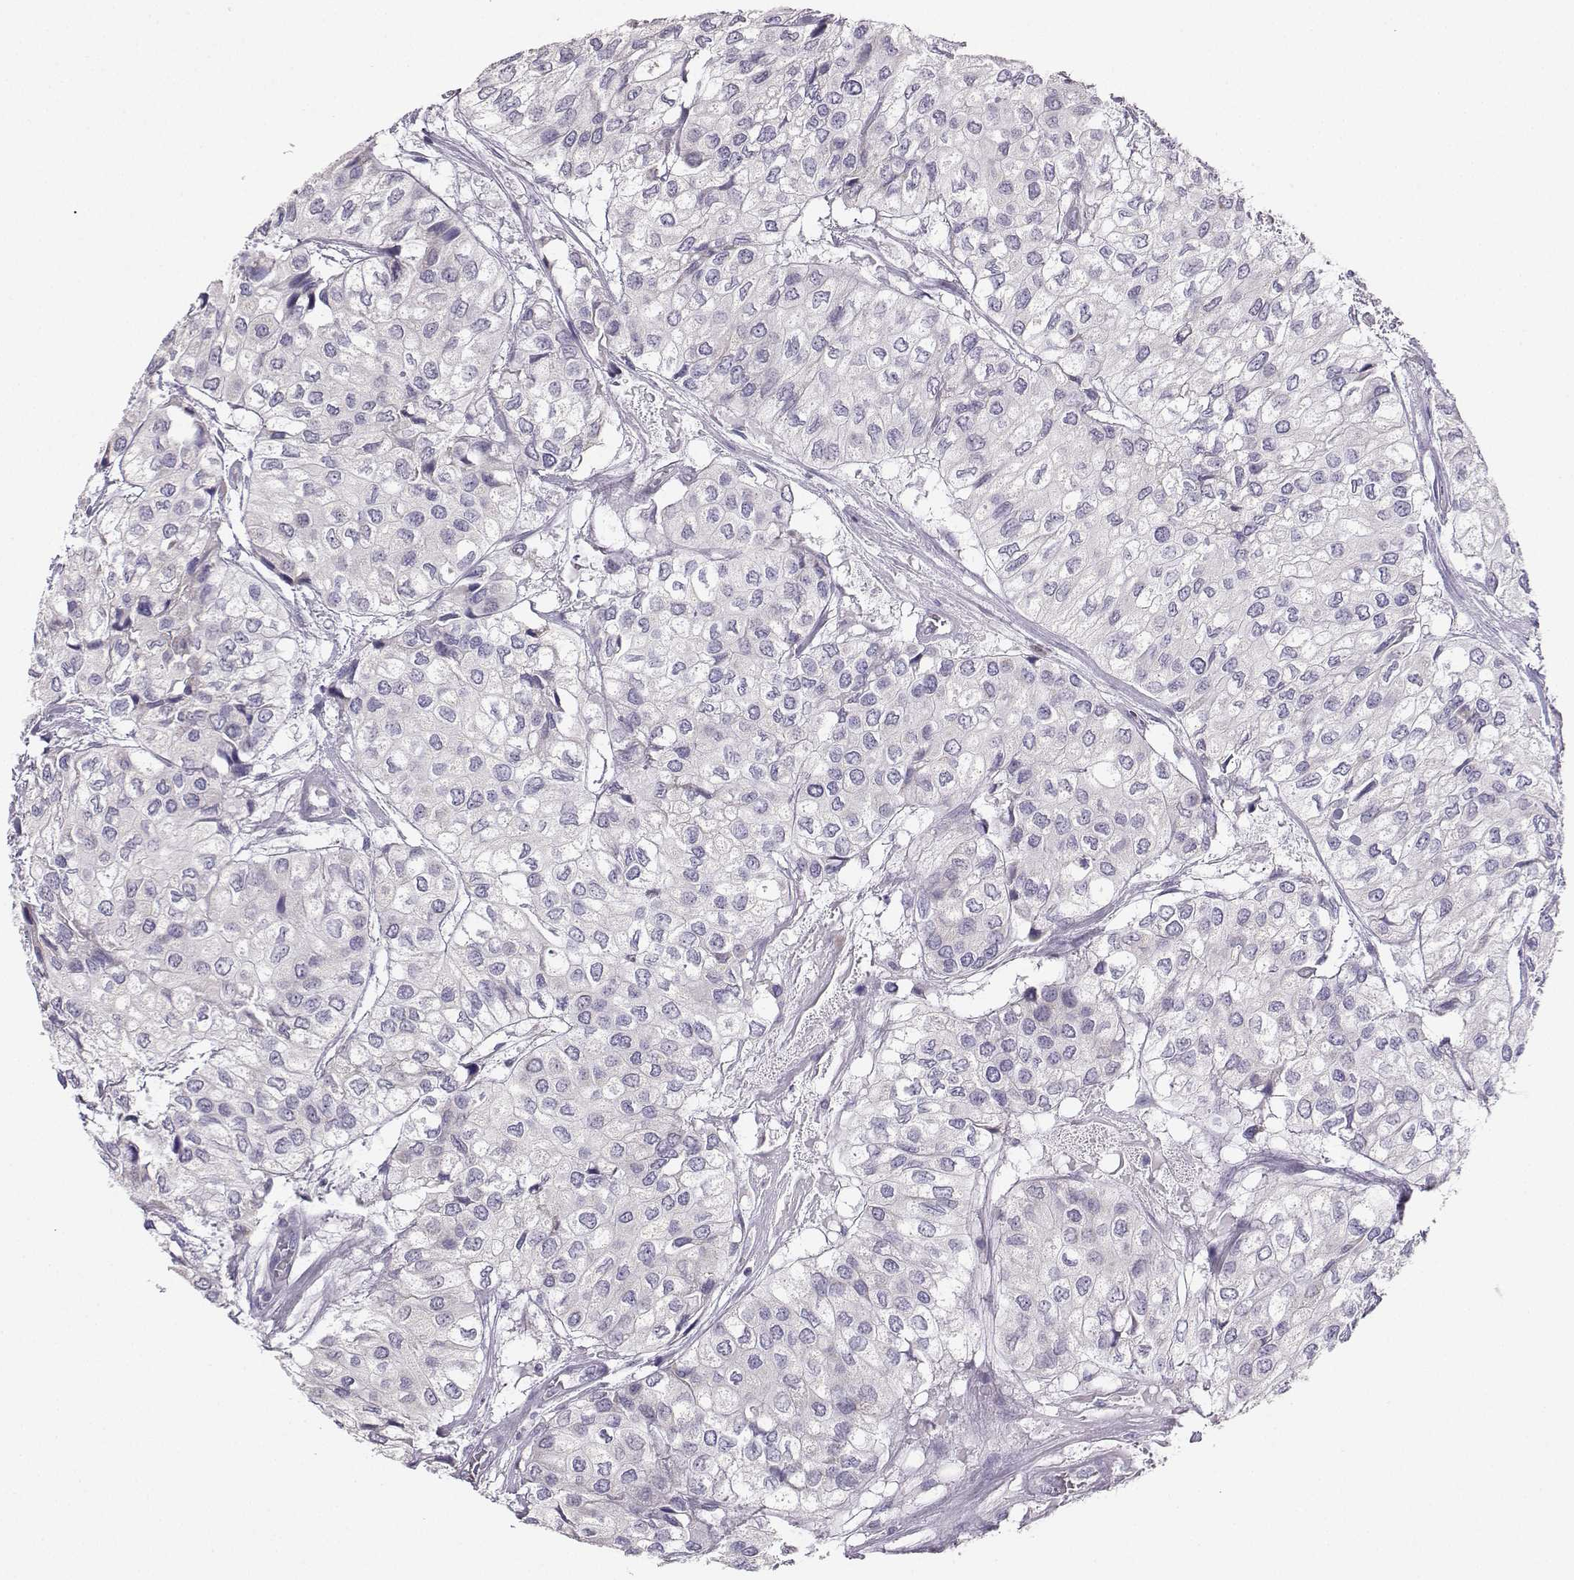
{"staining": {"intensity": "negative", "quantity": "none", "location": "none"}, "tissue": "urothelial cancer", "cell_type": "Tumor cells", "image_type": "cancer", "snomed": [{"axis": "morphology", "description": "Urothelial carcinoma, High grade"}, {"axis": "topography", "description": "Urinary bladder"}], "caption": "High magnification brightfield microscopy of urothelial cancer stained with DAB (brown) and counterstained with hematoxylin (blue): tumor cells show no significant expression.", "gene": "AVP", "patient": {"sex": "male", "age": 73}}